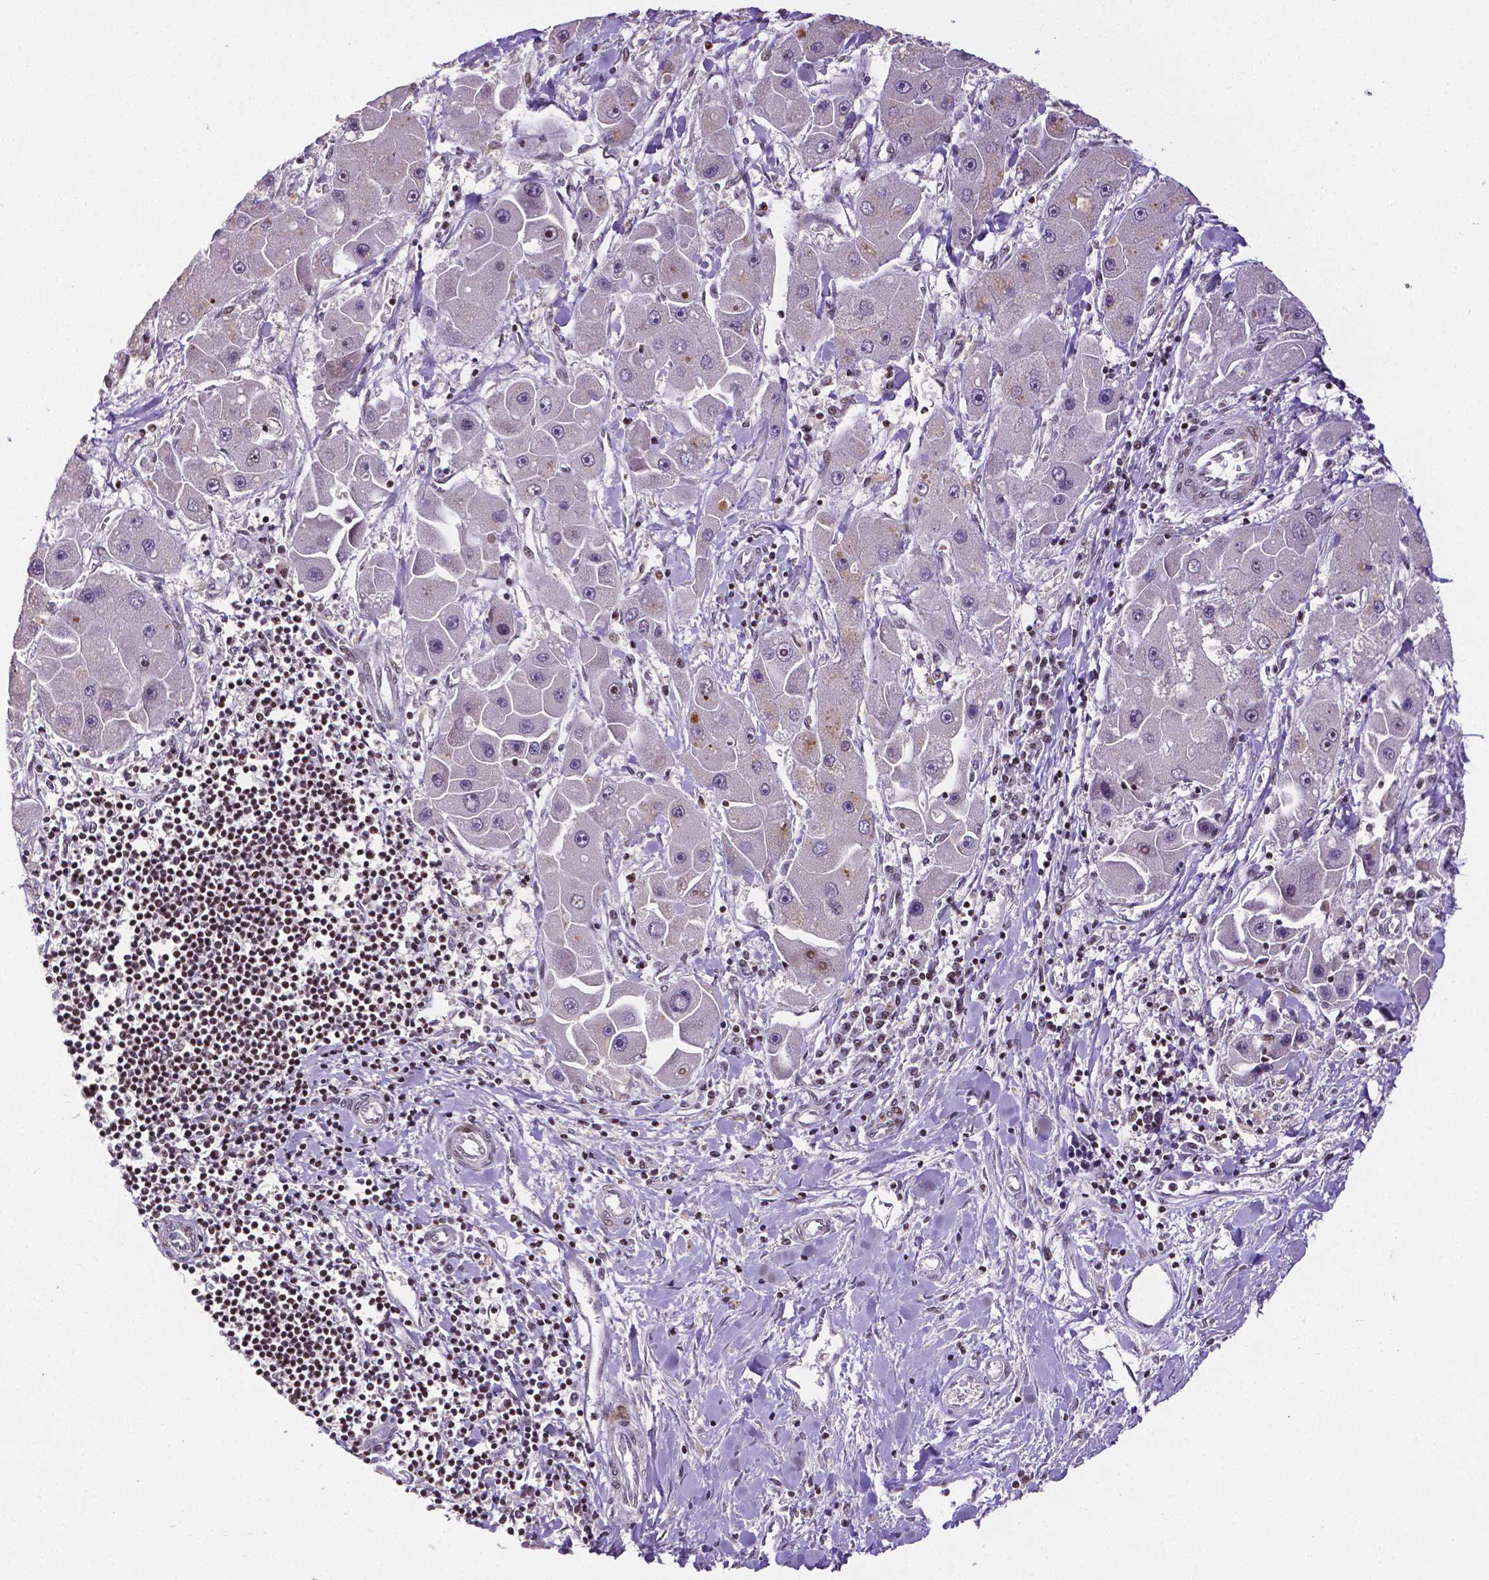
{"staining": {"intensity": "negative", "quantity": "none", "location": "none"}, "tissue": "liver cancer", "cell_type": "Tumor cells", "image_type": "cancer", "snomed": [{"axis": "morphology", "description": "Carcinoma, Hepatocellular, NOS"}, {"axis": "topography", "description": "Liver"}], "caption": "High magnification brightfield microscopy of liver cancer stained with DAB (3,3'-diaminobenzidine) (brown) and counterstained with hematoxylin (blue): tumor cells show no significant expression.", "gene": "CTCF", "patient": {"sex": "male", "age": 24}}